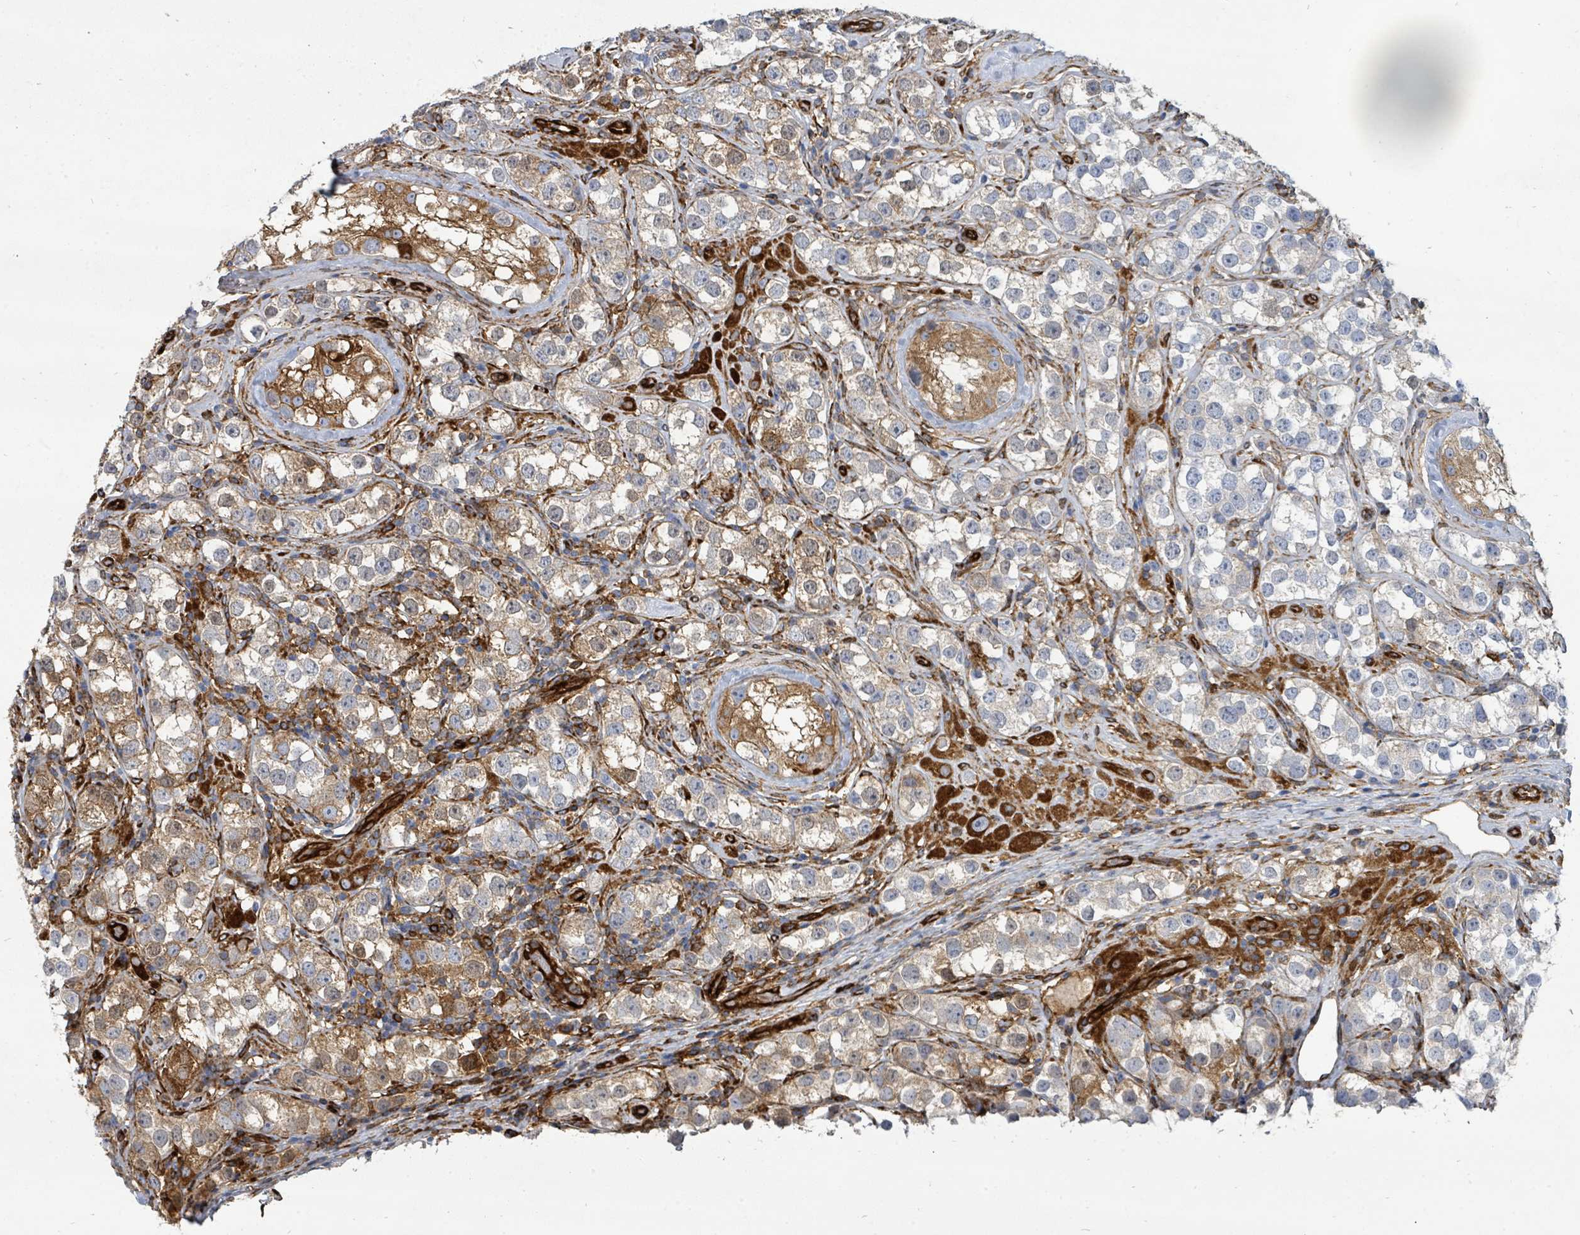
{"staining": {"intensity": "weak", "quantity": ">75%", "location": "cytoplasmic/membranous"}, "tissue": "testis cancer", "cell_type": "Tumor cells", "image_type": "cancer", "snomed": [{"axis": "morphology", "description": "Seminoma, NOS"}, {"axis": "topography", "description": "Testis"}], "caption": "Immunohistochemistry histopathology image of neoplastic tissue: human testis seminoma stained using IHC reveals low levels of weak protein expression localized specifically in the cytoplasmic/membranous of tumor cells, appearing as a cytoplasmic/membranous brown color.", "gene": "IFIT1", "patient": {"sex": "male", "age": 28}}